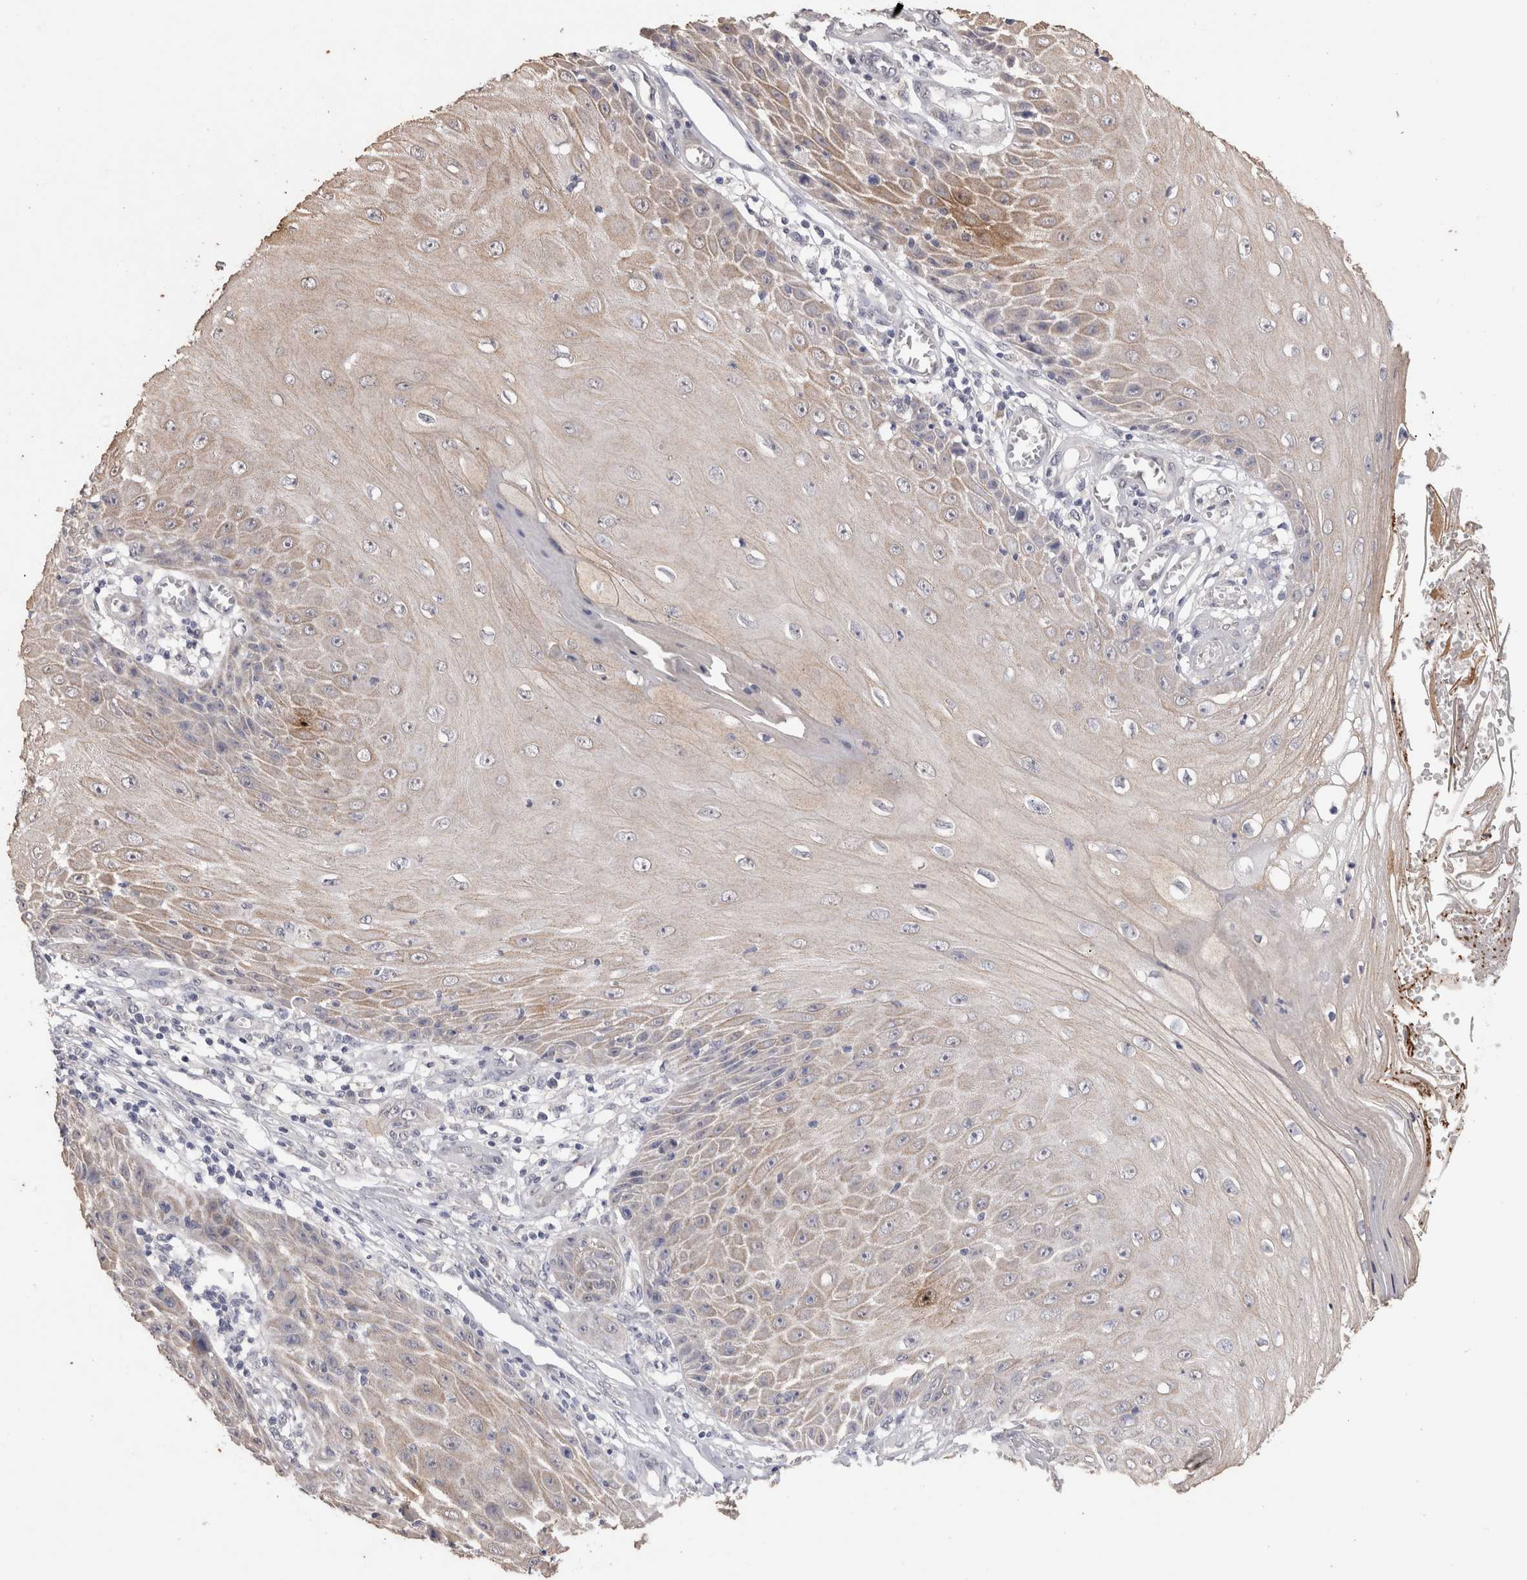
{"staining": {"intensity": "weak", "quantity": "25%-75%", "location": "cytoplasmic/membranous"}, "tissue": "skin cancer", "cell_type": "Tumor cells", "image_type": "cancer", "snomed": [{"axis": "morphology", "description": "Squamous cell carcinoma, NOS"}, {"axis": "topography", "description": "Skin"}], "caption": "Skin cancer was stained to show a protein in brown. There is low levels of weak cytoplasmic/membranous expression in about 25%-75% of tumor cells.", "gene": "CDH6", "patient": {"sex": "female", "age": 73}}